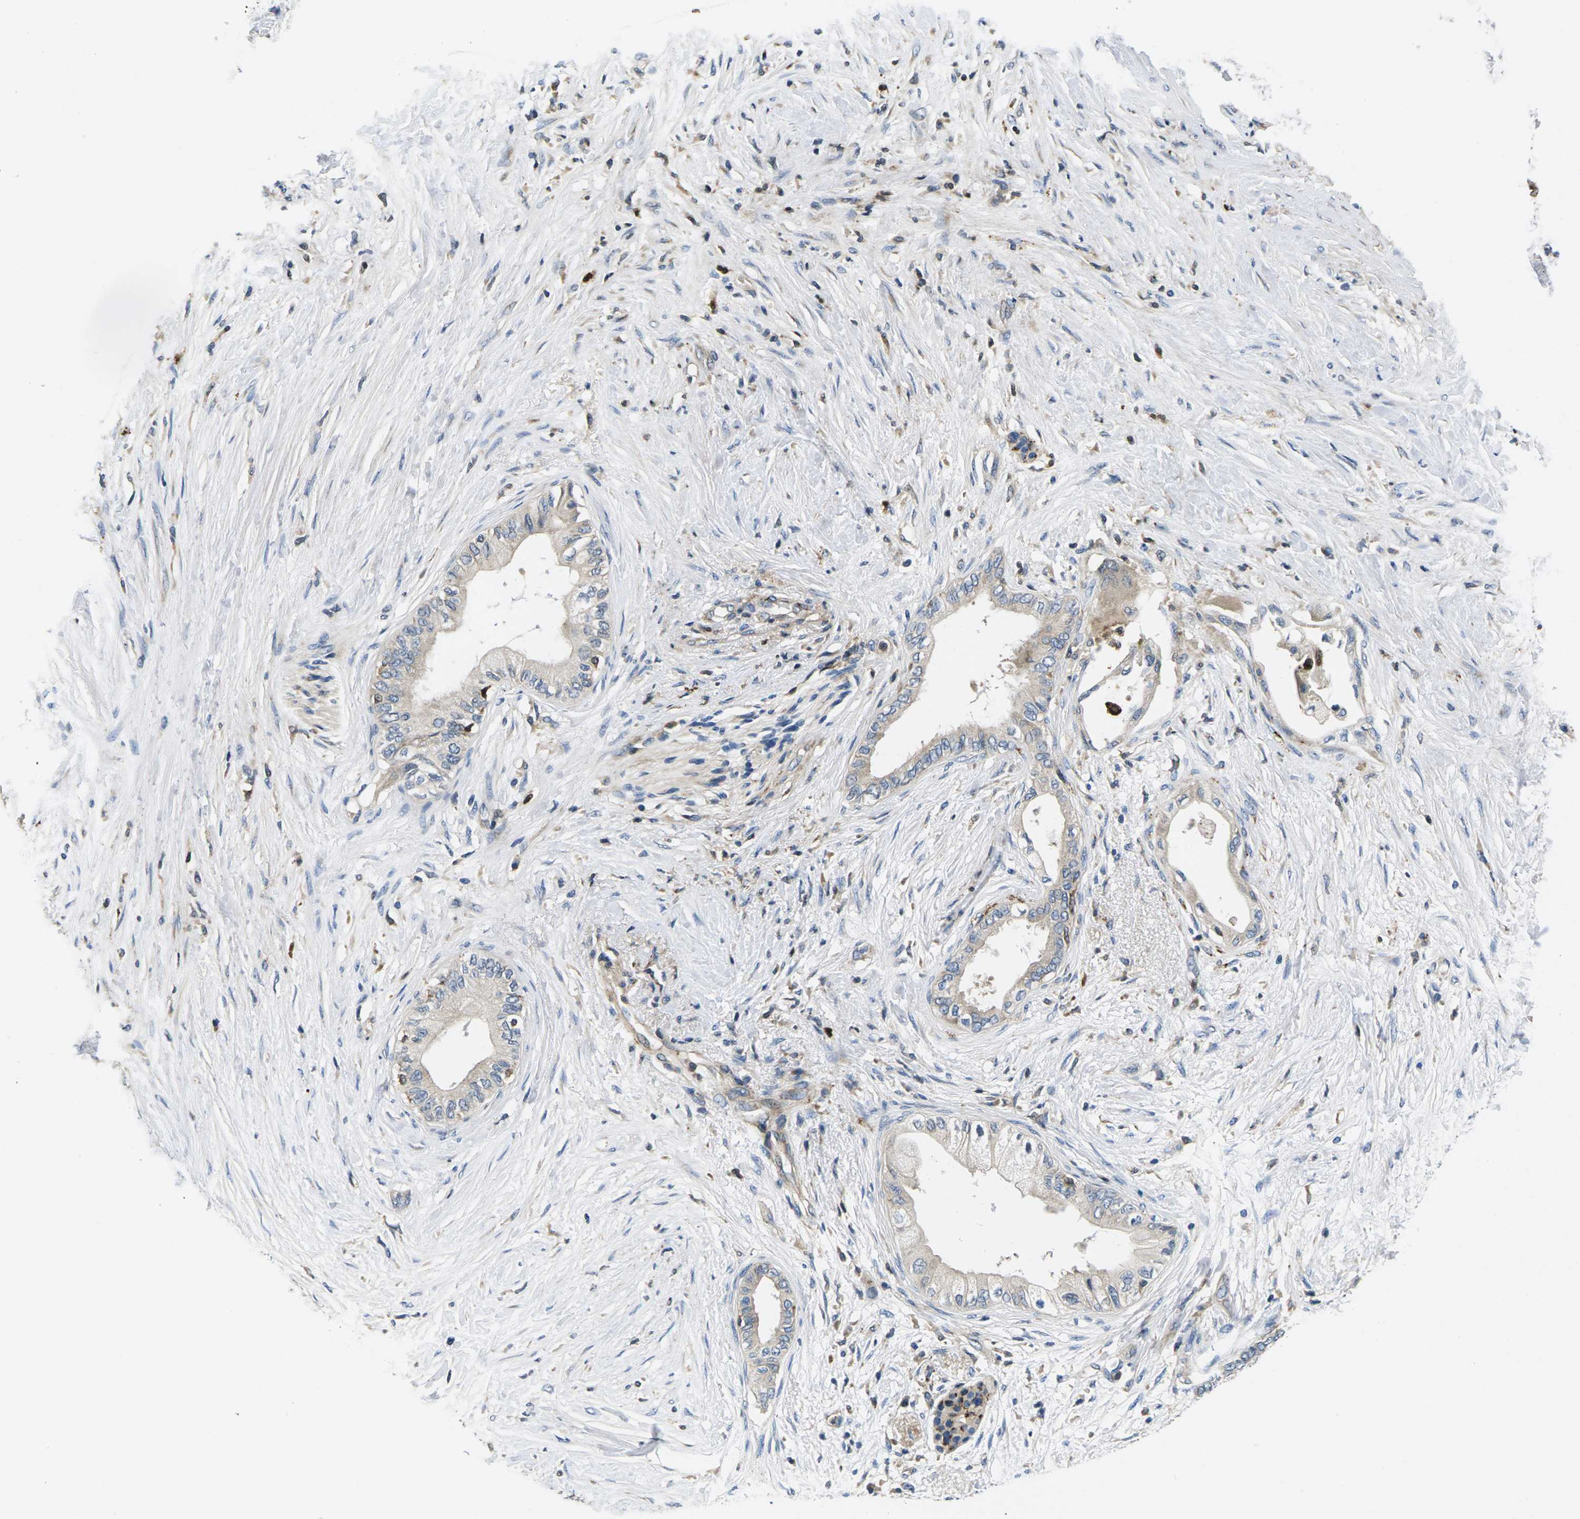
{"staining": {"intensity": "weak", "quantity": "<25%", "location": "cytoplasmic/membranous"}, "tissue": "pancreatic cancer", "cell_type": "Tumor cells", "image_type": "cancer", "snomed": [{"axis": "morphology", "description": "Normal tissue, NOS"}, {"axis": "morphology", "description": "Adenocarcinoma, NOS"}, {"axis": "topography", "description": "Pancreas"}, {"axis": "topography", "description": "Duodenum"}], "caption": "A high-resolution histopathology image shows immunohistochemistry staining of adenocarcinoma (pancreatic), which shows no significant expression in tumor cells. Nuclei are stained in blue.", "gene": "PLCE1", "patient": {"sex": "female", "age": 60}}